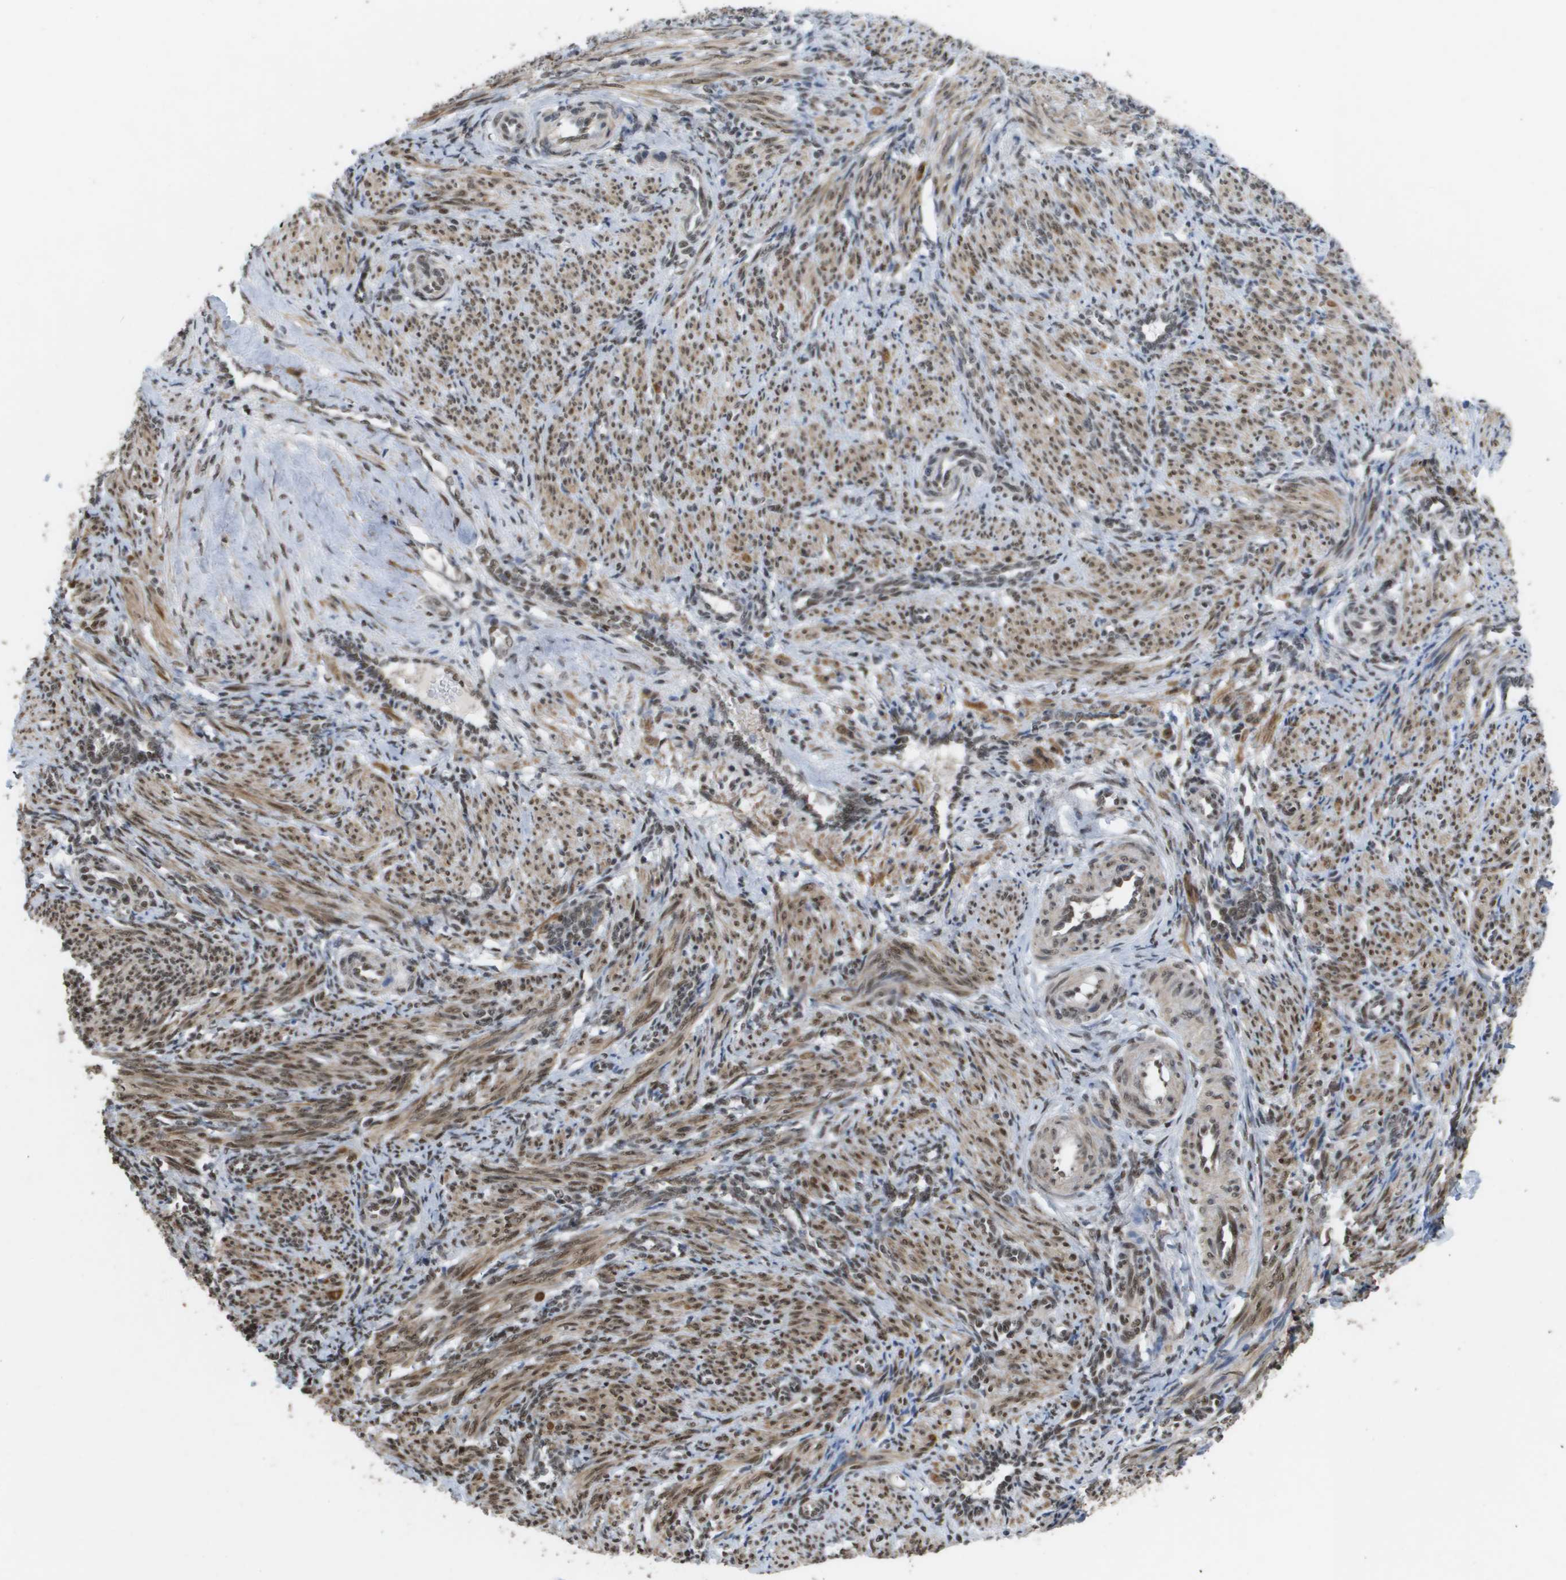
{"staining": {"intensity": "moderate", "quantity": ">75%", "location": "cytoplasmic/membranous,nuclear"}, "tissue": "smooth muscle", "cell_type": "Smooth muscle cells", "image_type": "normal", "snomed": [{"axis": "morphology", "description": "Normal tissue, NOS"}, {"axis": "topography", "description": "Endometrium"}], "caption": "Immunohistochemical staining of benign human smooth muscle reveals moderate cytoplasmic/membranous,nuclear protein staining in about >75% of smooth muscle cells. Nuclei are stained in blue.", "gene": "CDT1", "patient": {"sex": "female", "age": 33}}